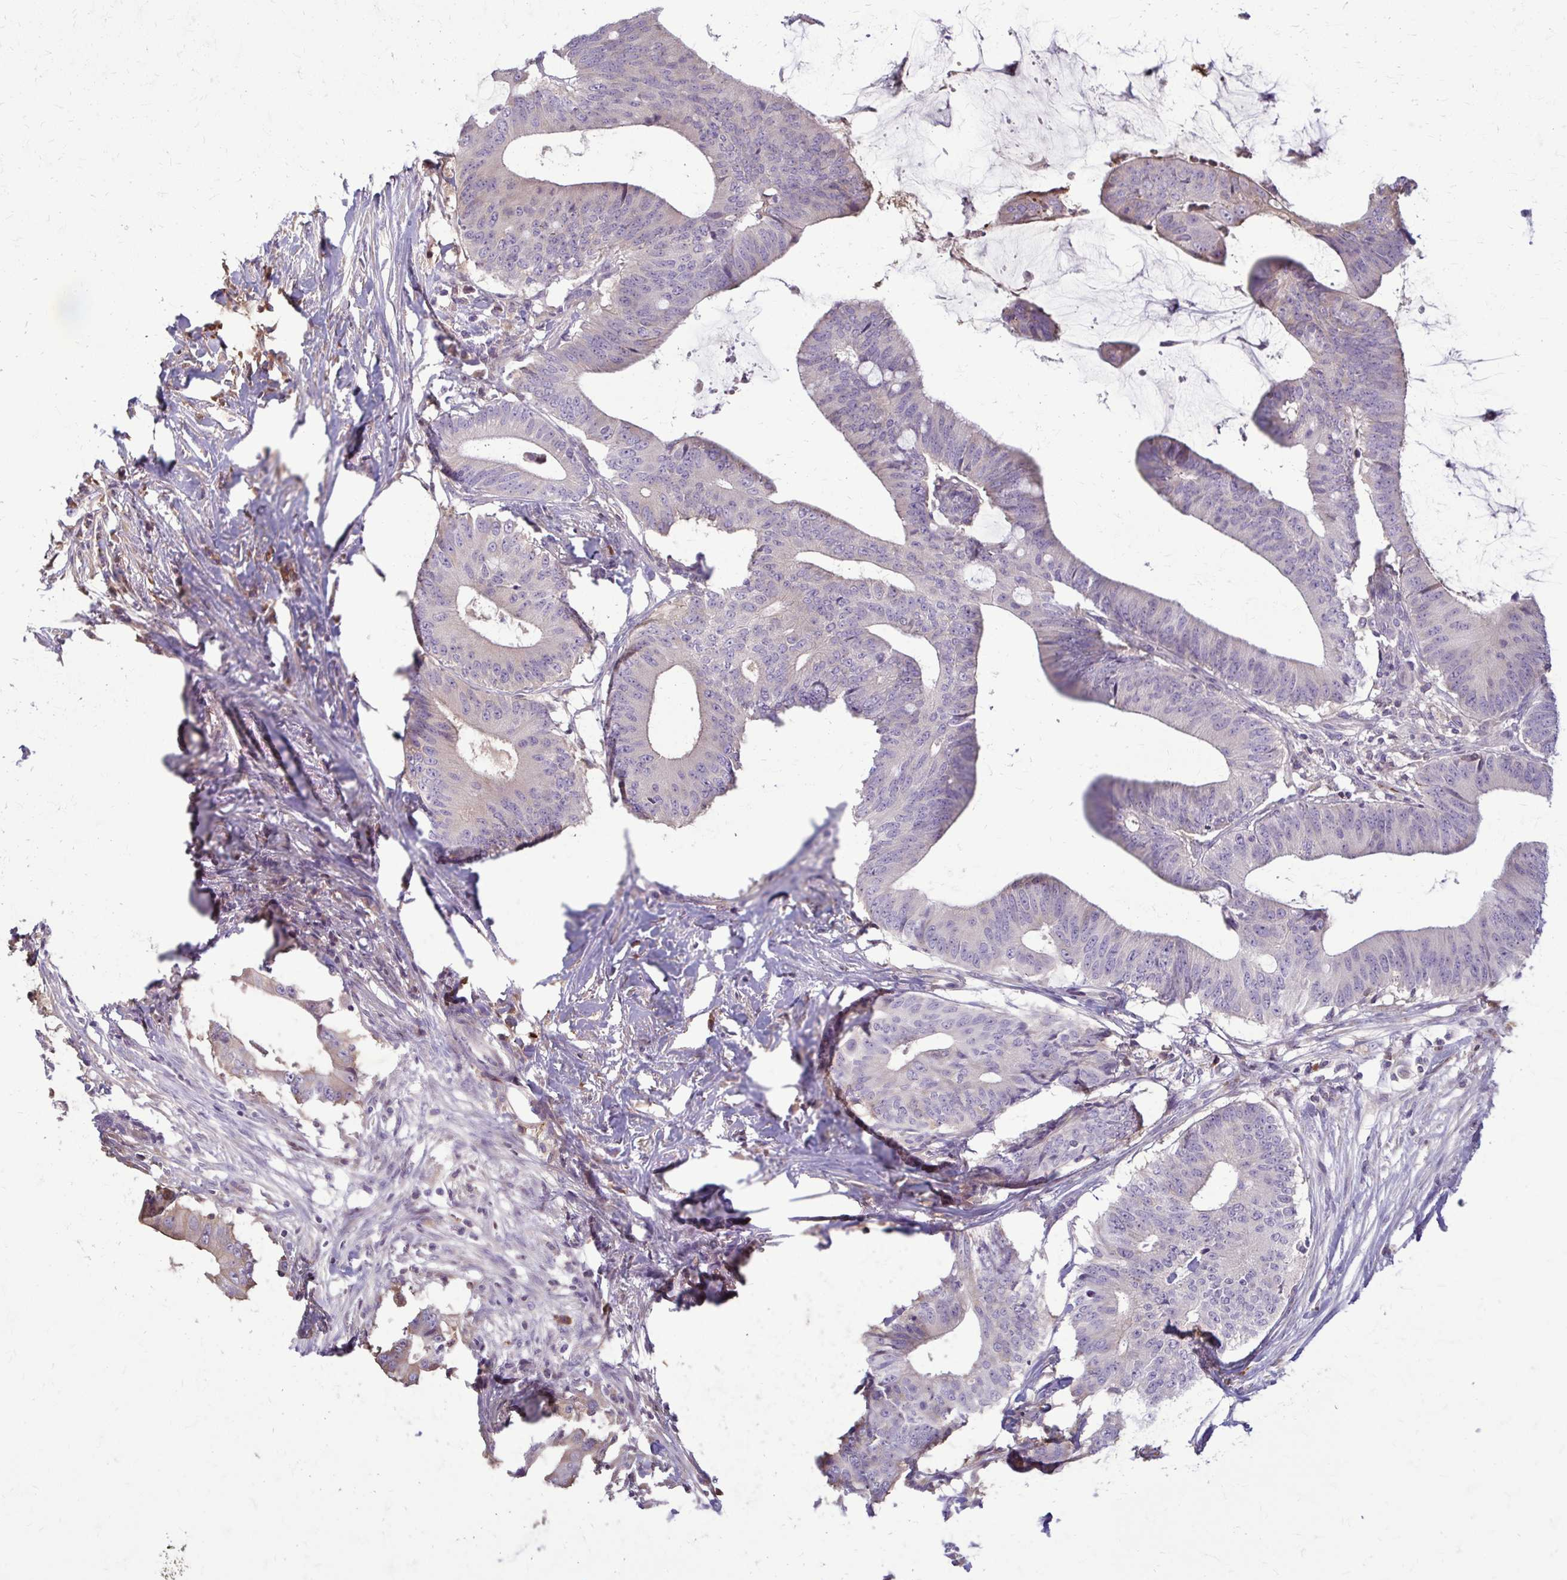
{"staining": {"intensity": "negative", "quantity": "none", "location": "none"}, "tissue": "colorectal cancer", "cell_type": "Tumor cells", "image_type": "cancer", "snomed": [{"axis": "morphology", "description": "Adenocarcinoma, NOS"}, {"axis": "topography", "description": "Colon"}], "caption": "High magnification brightfield microscopy of colorectal cancer stained with DAB (brown) and counterstained with hematoxylin (blue): tumor cells show no significant positivity.", "gene": "MCRIP2", "patient": {"sex": "female", "age": 43}}